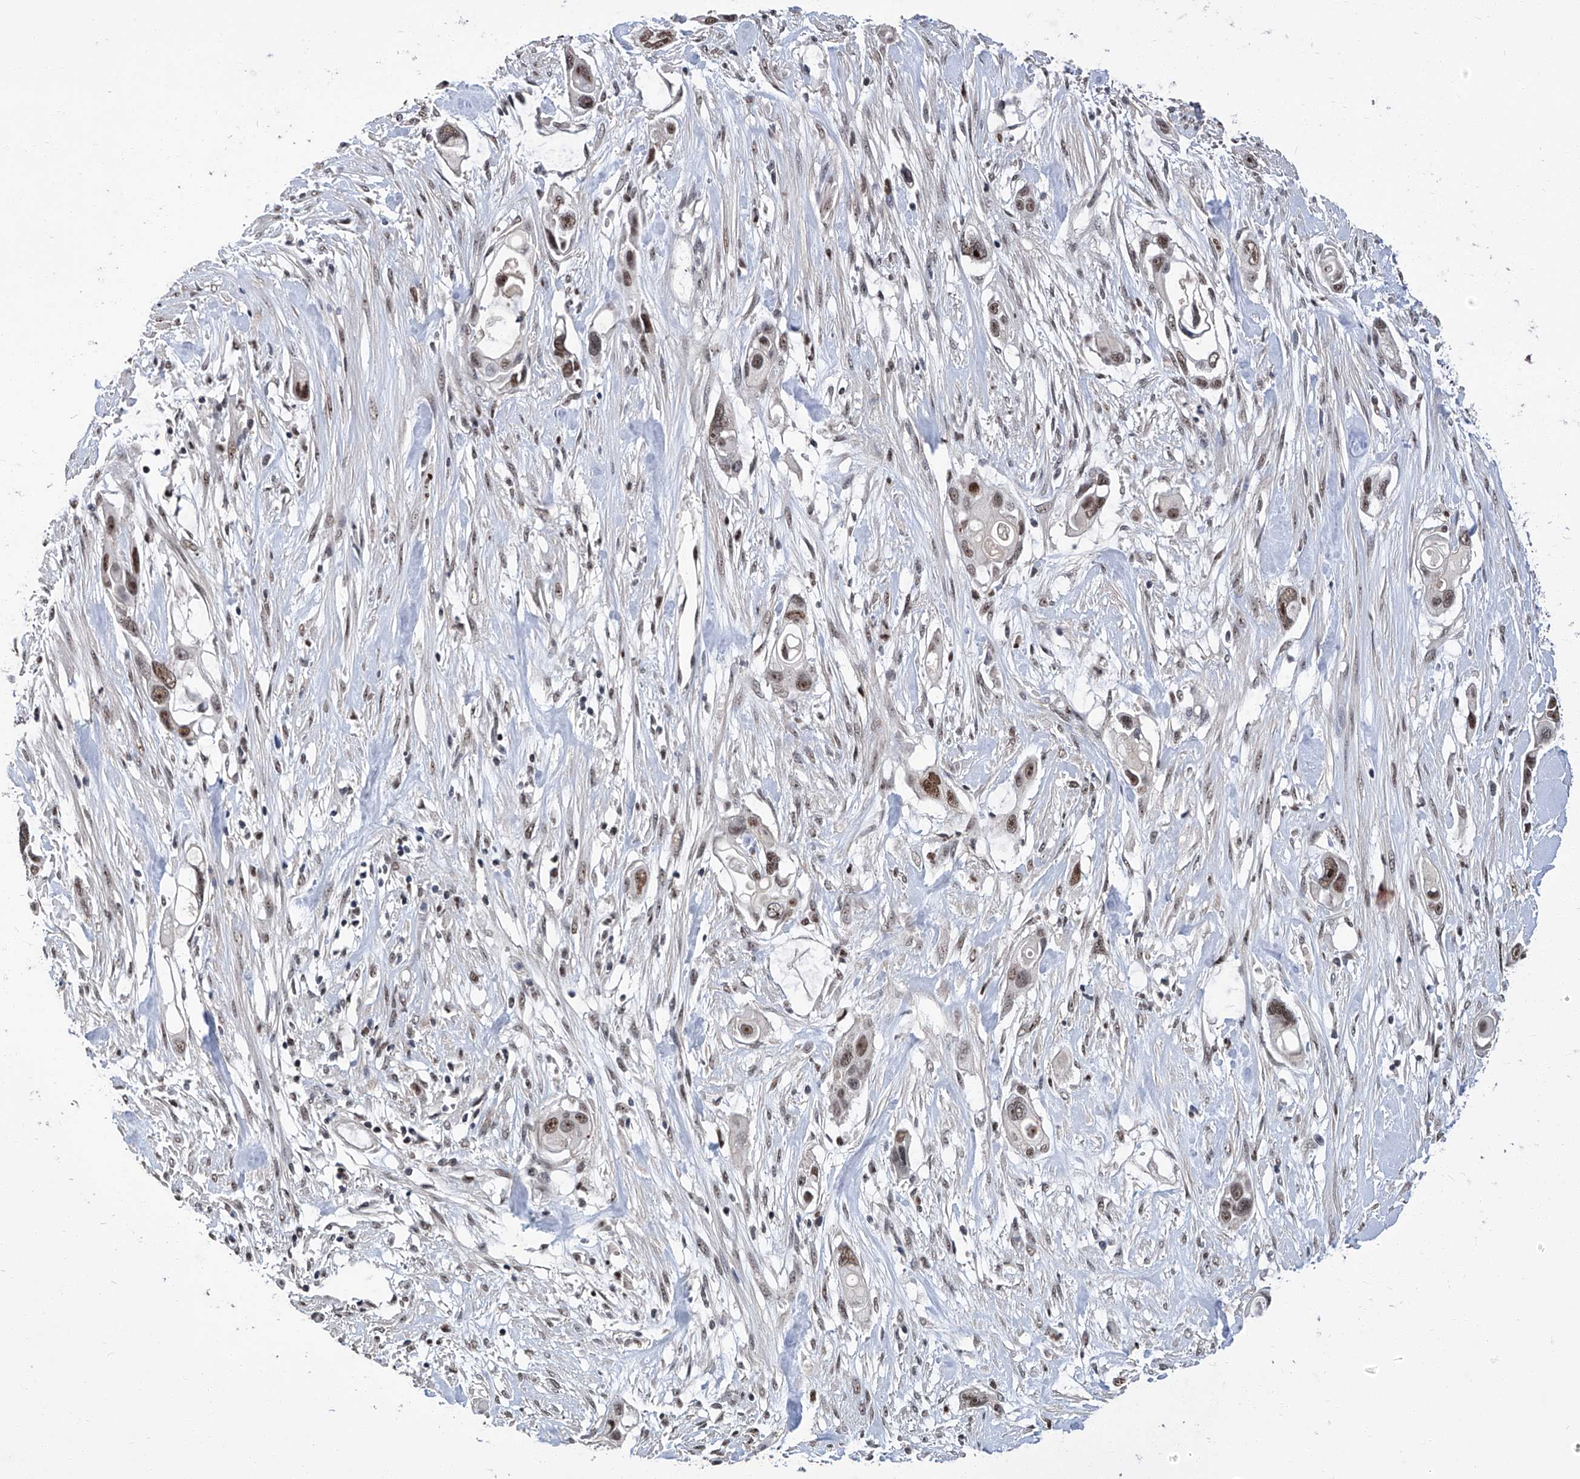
{"staining": {"intensity": "moderate", "quantity": ">75%", "location": "nuclear"}, "tissue": "pancreatic cancer", "cell_type": "Tumor cells", "image_type": "cancer", "snomed": [{"axis": "morphology", "description": "Adenocarcinoma, NOS"}, {"axis": "topography", "description": "Pancreas"}], "caption": "Pancreatic cancer stained with a protein marker shows moderate staining in tumor cells.", "gene": "CMTR1", "patient": {"sex": "female", "age": 60}}